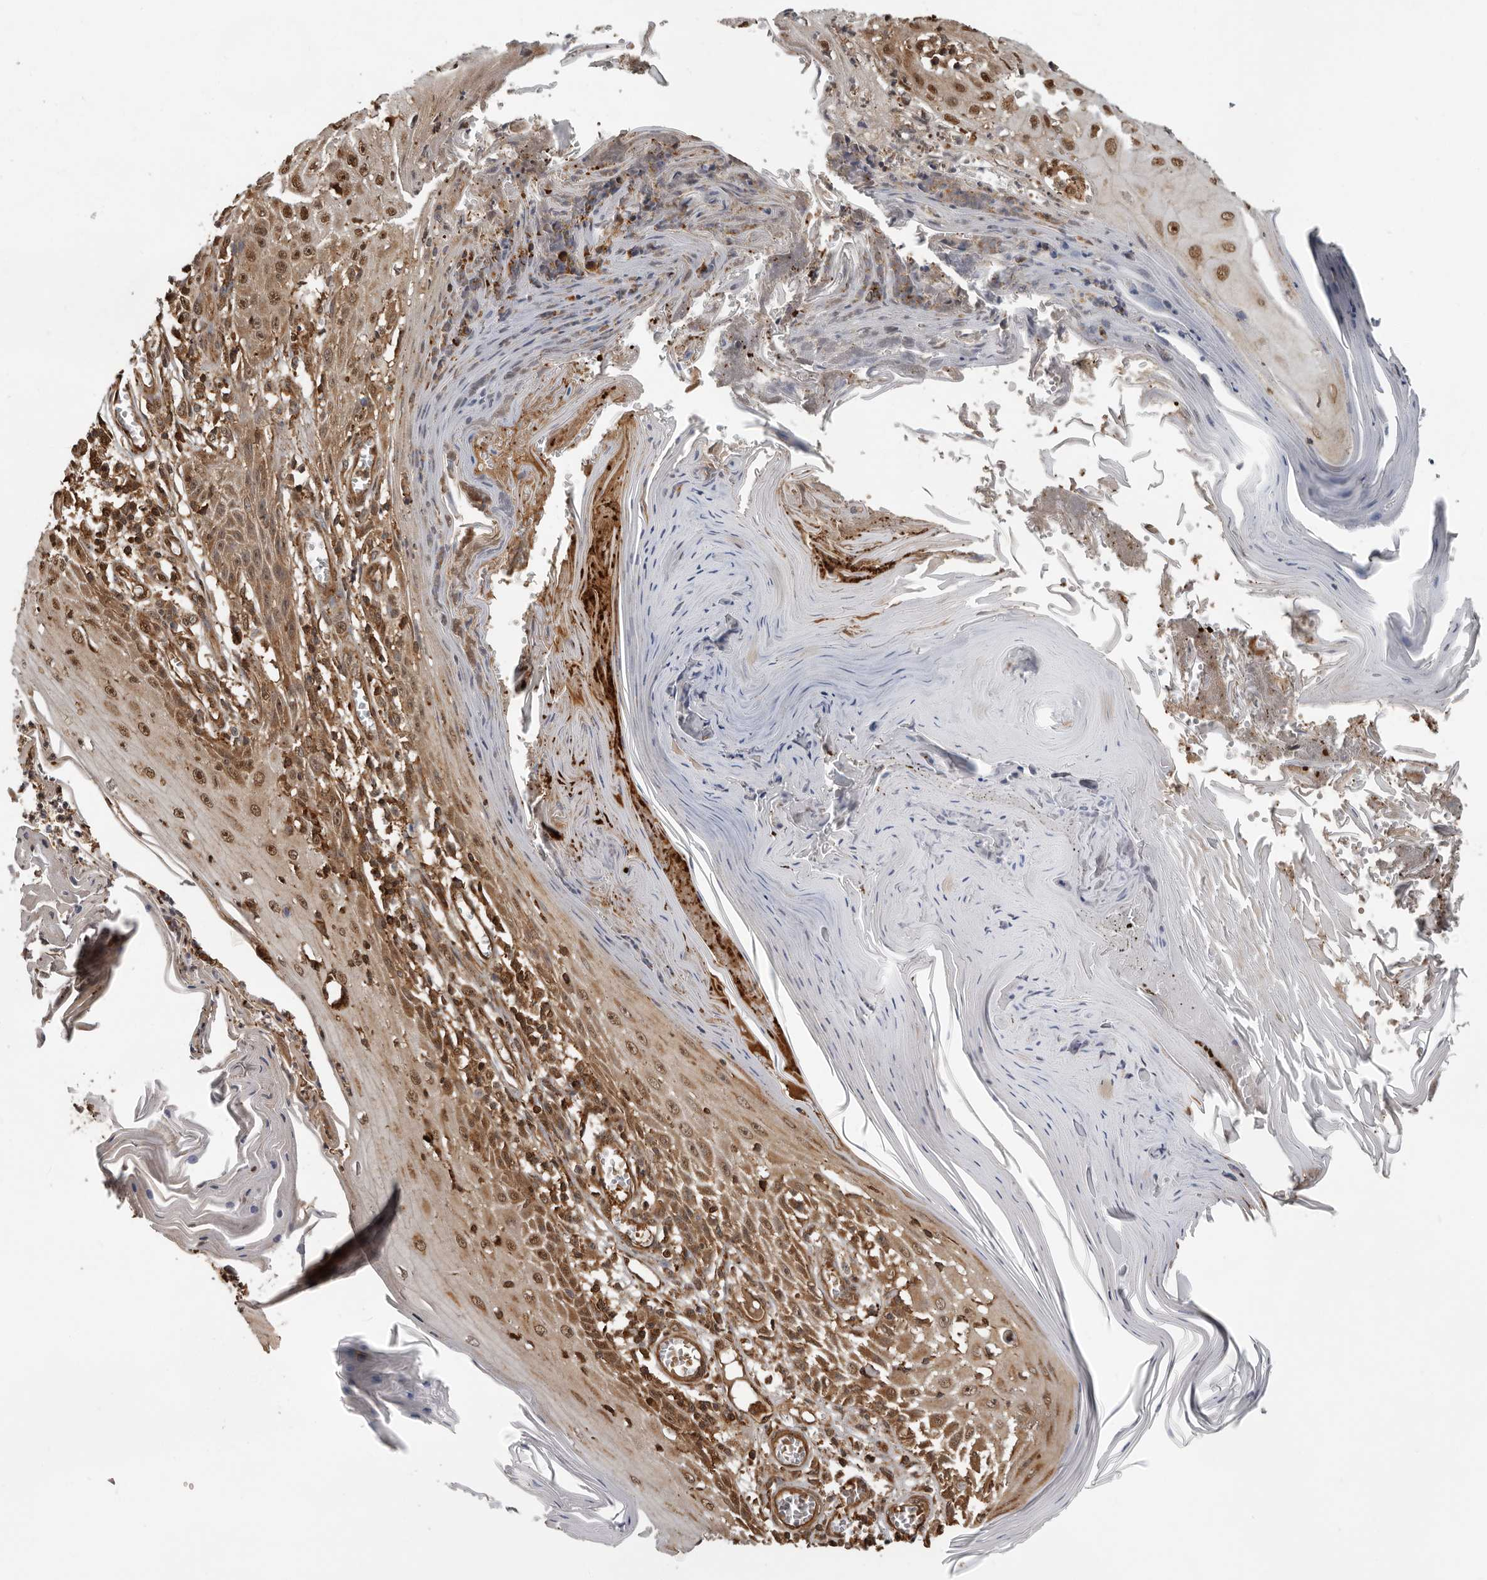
{"staining": {"intensity": "moderate", "quantity": ">75%", "location": "cytoplasmic/membranous,nuclear"}, "tissue": "skin cancer", "cell_type": "Tumor cells", "image_type": "cancer", "snomed": [{"axis": "morphology", "description": "Squamous cell carcinoma, NOS"}, {"axis": "topography", "description": "Skin"}], "caption": "Brown immunohistochemical staining in human skin cancer (squamous cell carcinoma) shows moderate cytoplasmic/membranous and nuclear positivity in approximately >75% of tumor cells.", "gene": "RNF157", "patient": {"sex": "female", "age": 73}}